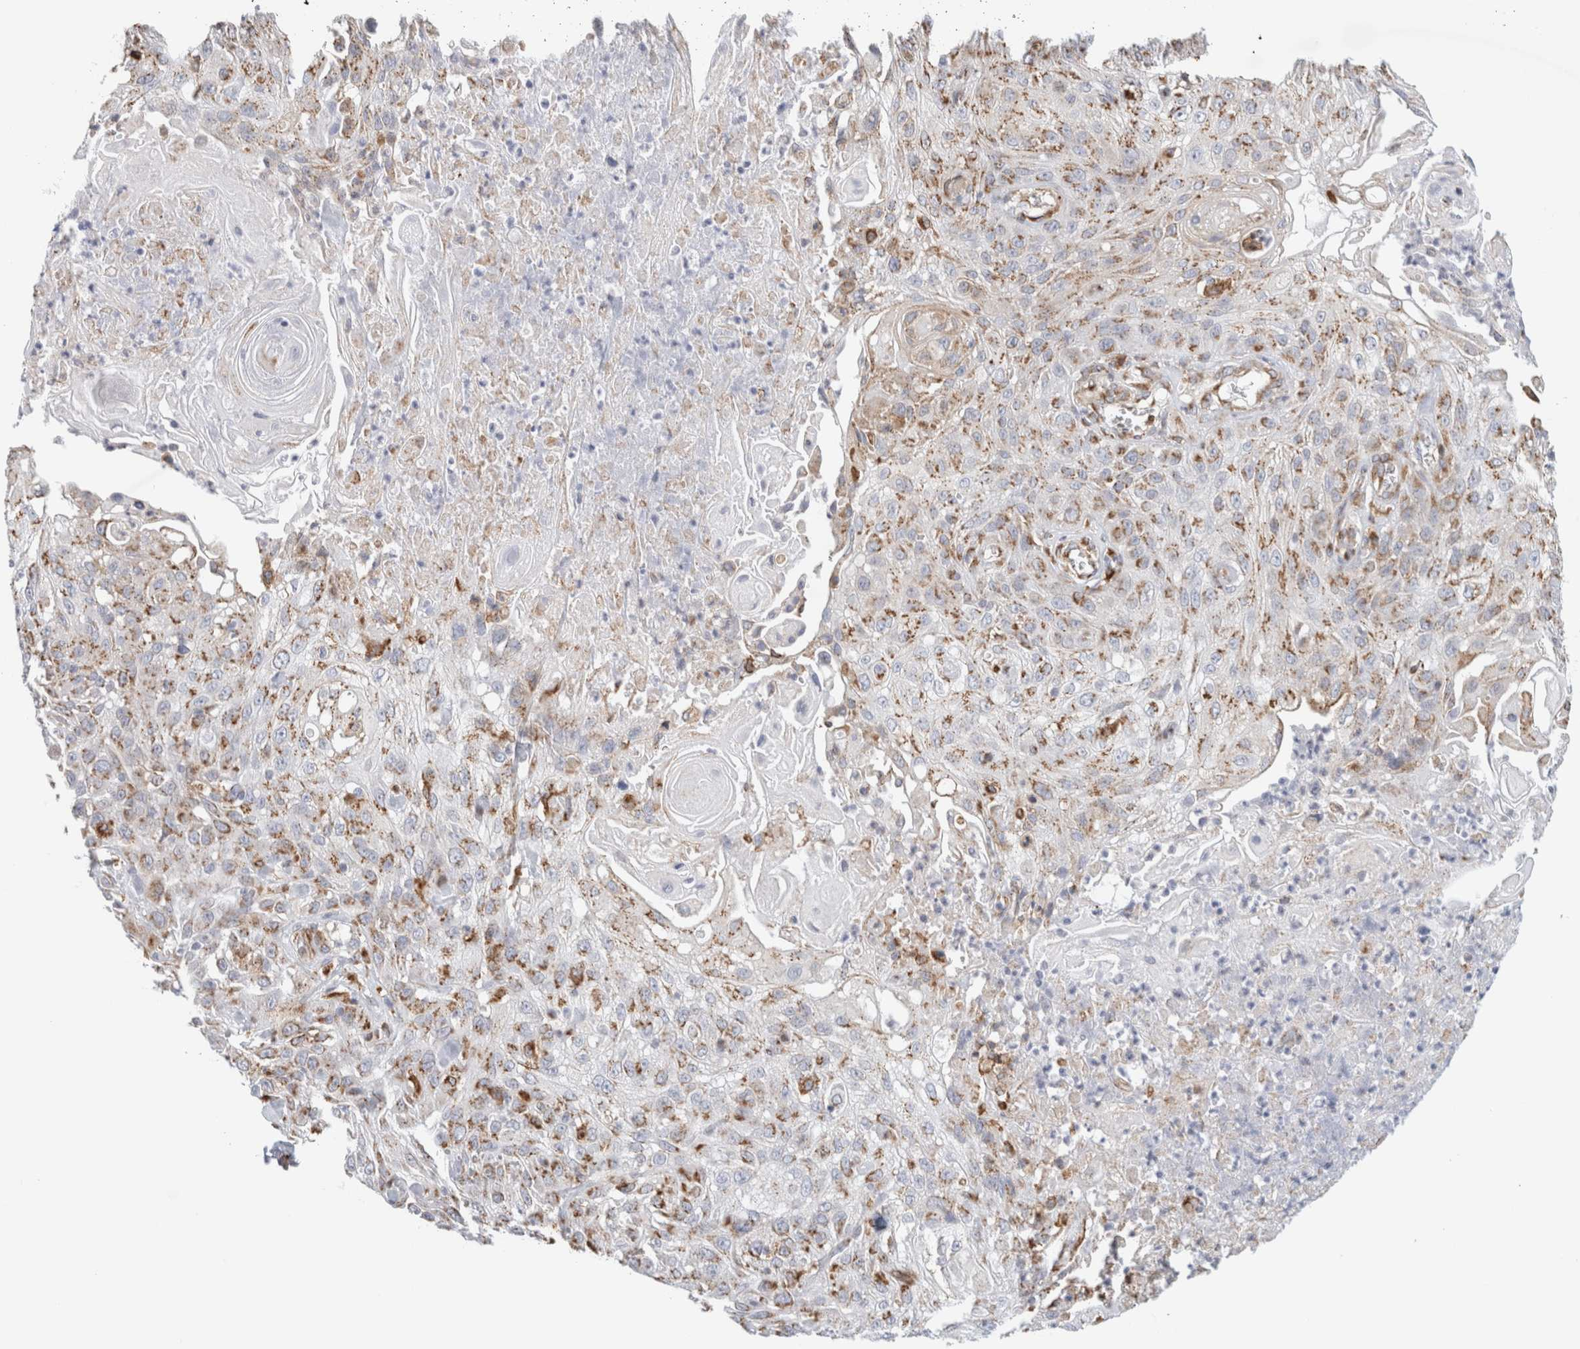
{"staining": {"intensity": "moderate", "quantity": ">75%", "location": "cytoplasmic/membranous"}, "tissue": "skin cancer", "cell_type": "Tumor cells", "image_type": "cancer", "snomed": [{"axis": "morphology", "description": "Squamous cell carcinoma, NOS"}, {"axis": "topography", "description": "Skin"}], "caption": "A histopathology image showing moderate cytoplasmic/membranous expression in approximately >75% of tumor cells in skin cancer (squamous cell carcinoma), as visualized by brown immunohistochemical staining.", "gene": "MCFD2", "patient": {"sex": "male", "age": 75}}